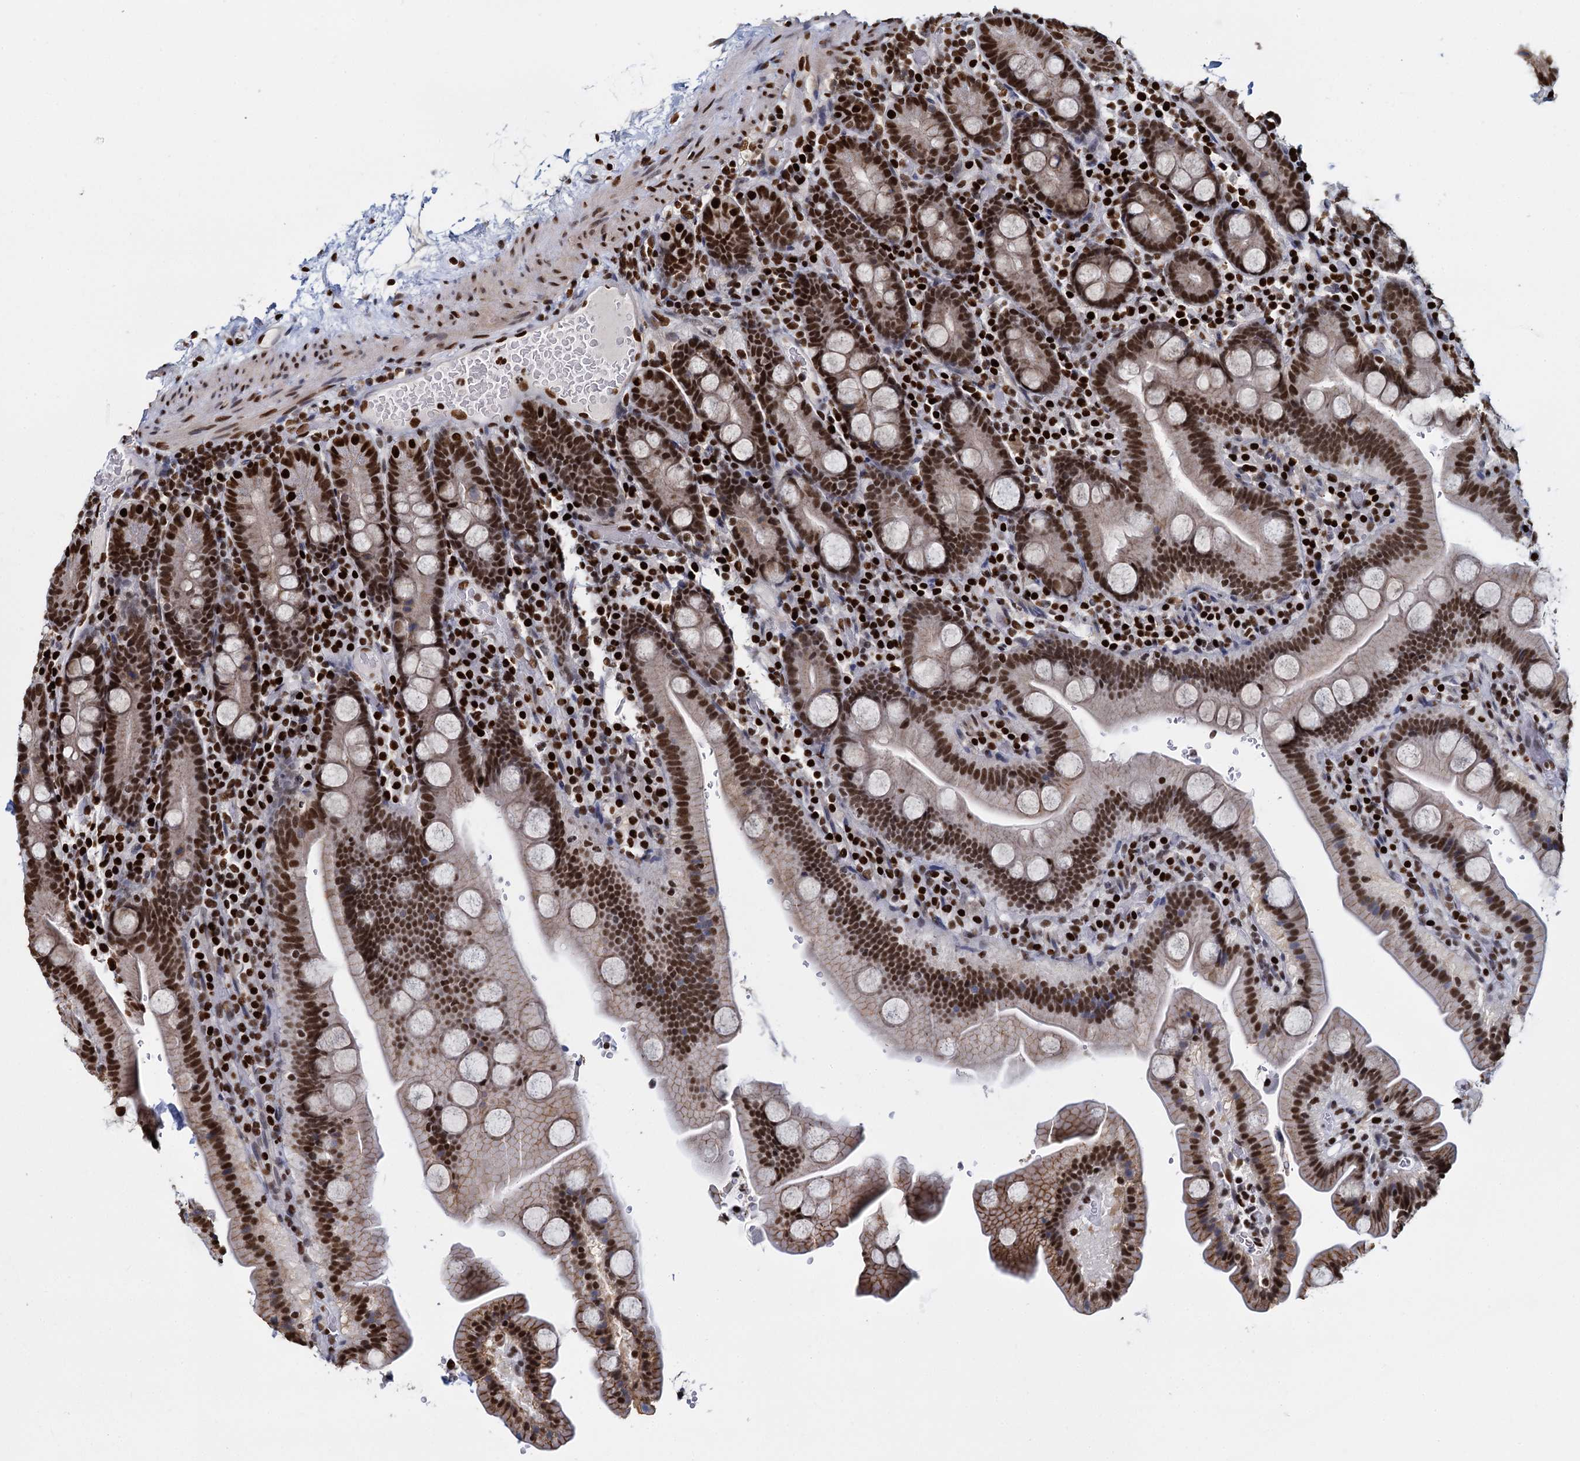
{"staining": {"intensity": "strong", "quantity": ">75%", "location": "cytoplasmic/membranous,nuclear"}, "tissue": "duodenum", "cell_type": "Glandular cells", "image_type": "normal", "snomed": [{"axis": "morphology", "description": "Normal tissue, NOS"}, {"axis": "topography", "description": "Duodenum"}], "caption": "Immunohistochemistry (IHC) micrograph of benign duodenum: human duodenum stained using immunohistochemistry (IHC) demonstrates high levels of strong protein expression localized specifically in the cytoplasmic/membranous,nuclear of glandular cells, appearing as a cytoplasmic/membranous,nuclear brown color.", "gene": "DCPS", "patient": {"sex": "male", "age": 55}}